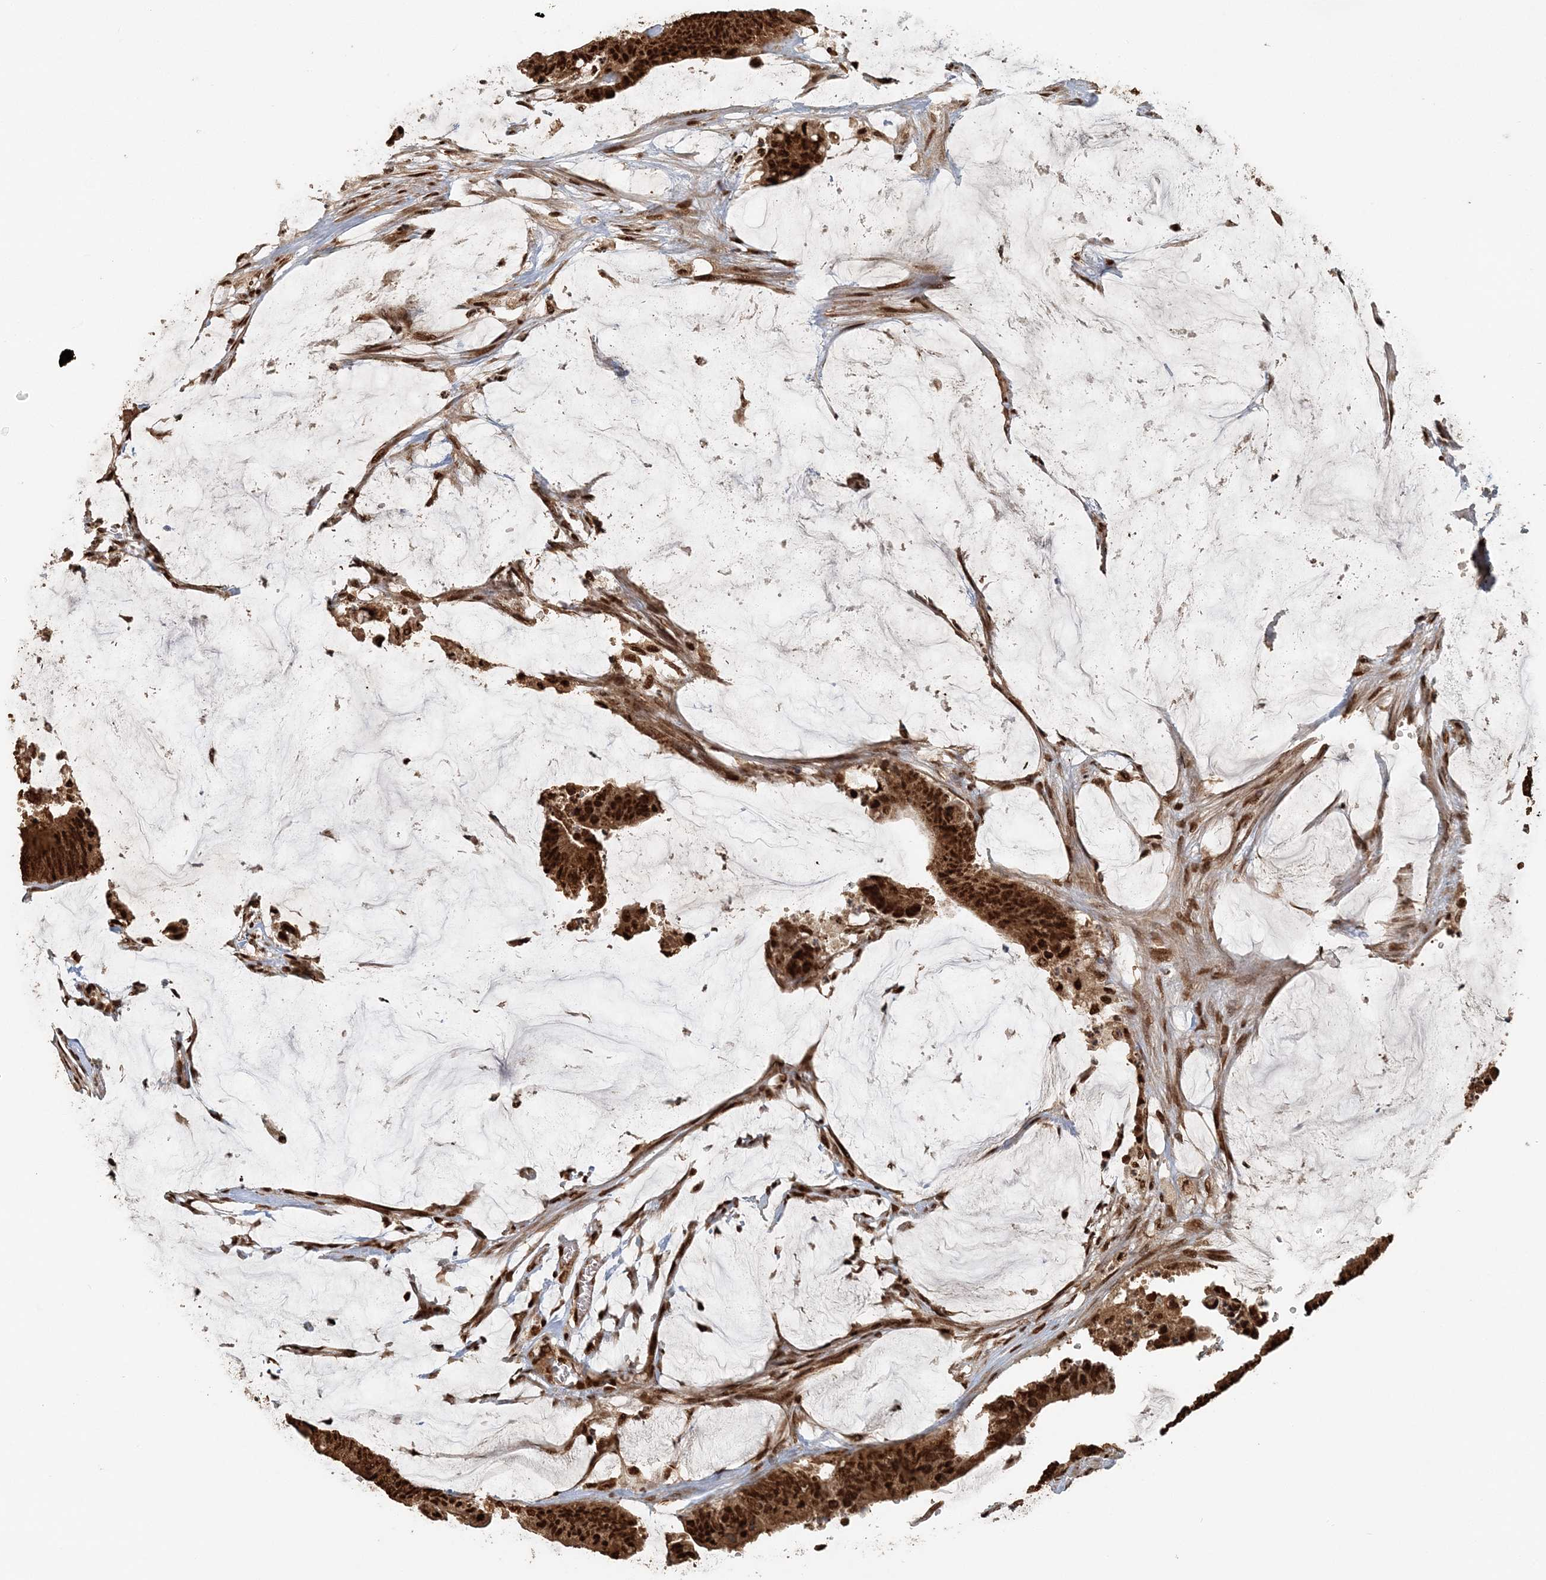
{"staining": {"intensity": "strong", "quantity": ">75%", "location": "cytoplasmic/membranous,nuclear"}, "tissue": "colorectal cancer", "cell_type": "Tumor cells", "image_type": "cancer", "snomed": [{"axis": "morphology", "description": "Adenocarcinoma, NOS"}, {"axis": "topography", "description": "Rectum"}], "caption": "Immunohistochemical staining of human colorectal cancer (adenocarcinoma) displays strong cytoplasmic/membranous and nuclear protein staining in about >75% of tumor cells.", "gene": "ARHGAP35", "patient": {"sex": "female", "age": 66}}